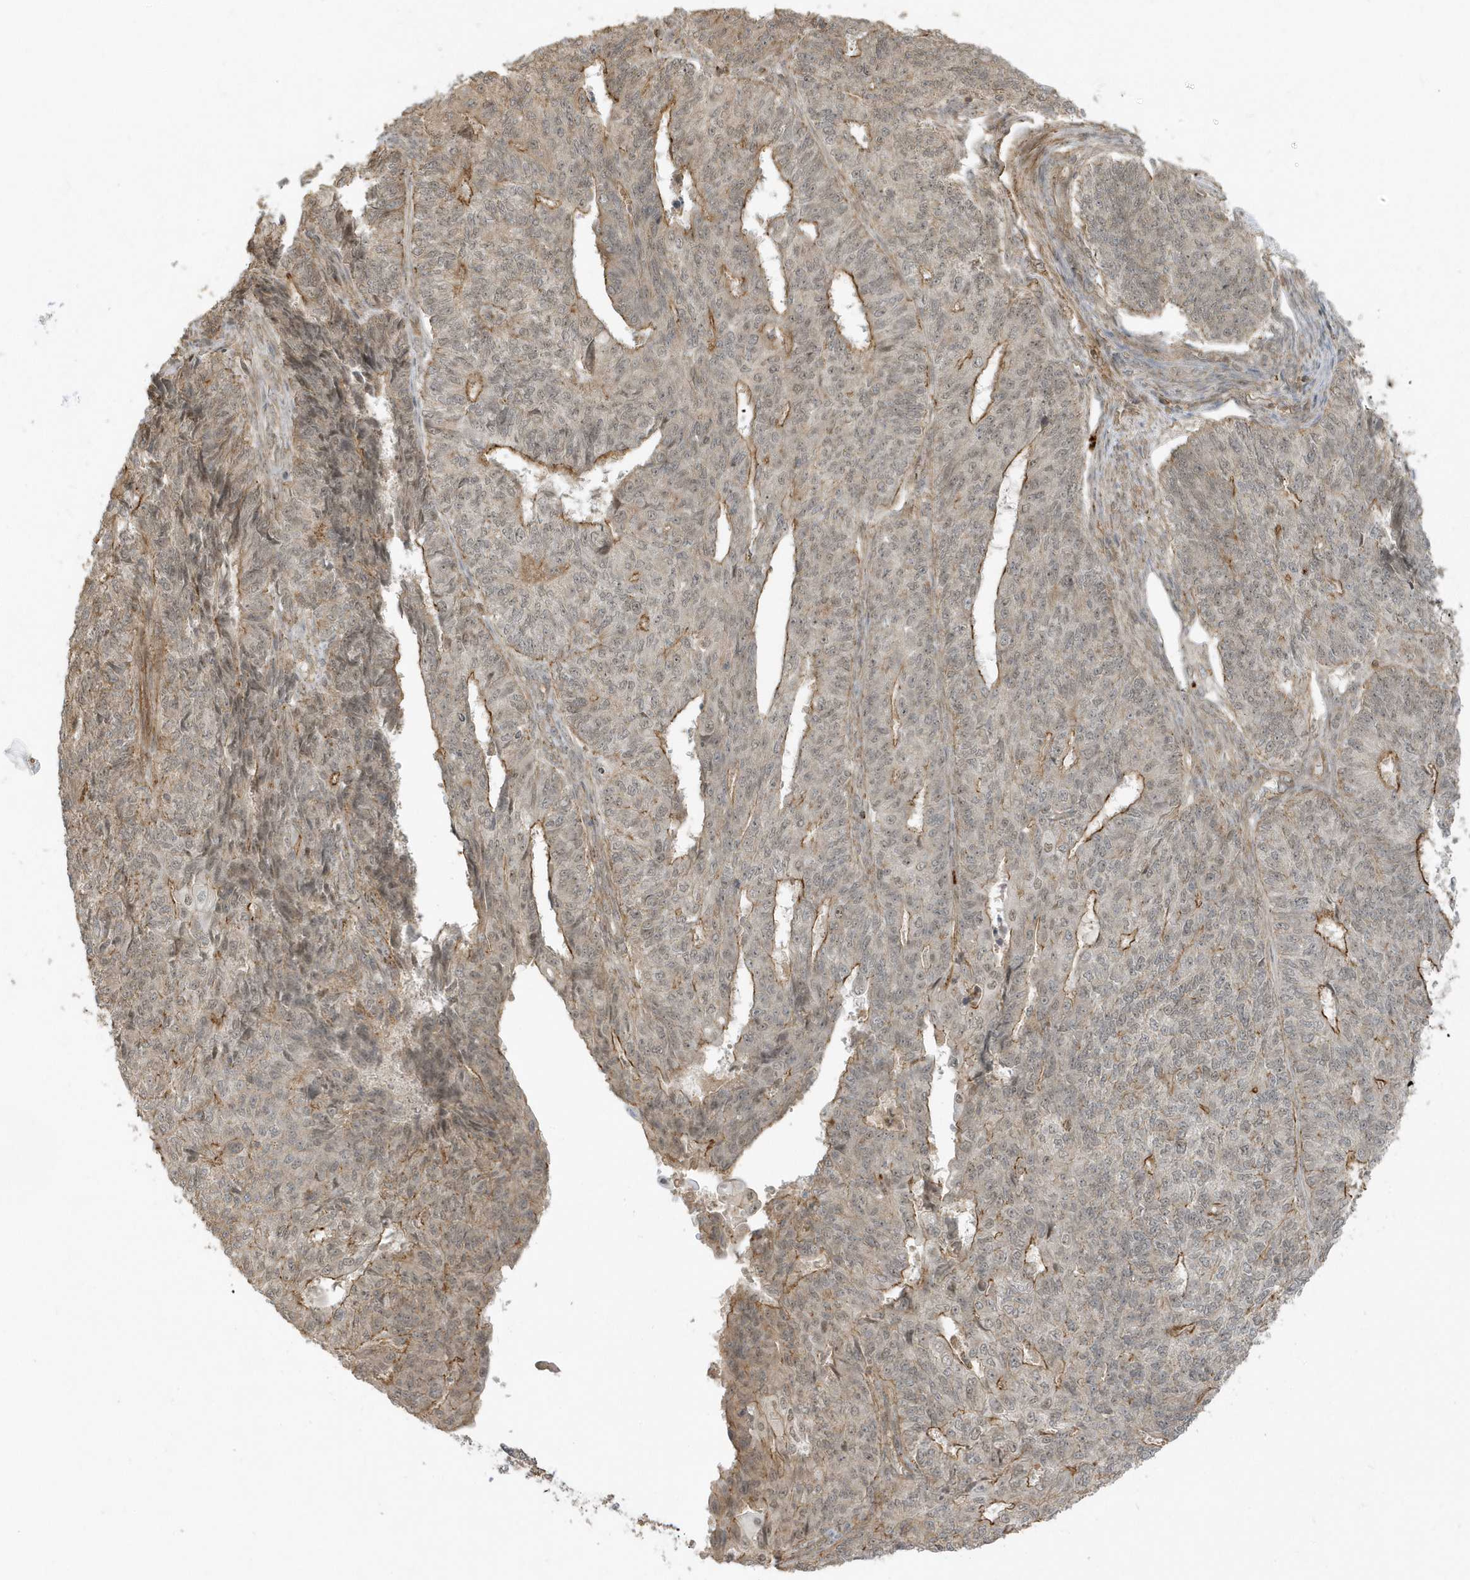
{"staining": {"intensity": "weak", "quantity": ">75%", "location": "cytoplasmic/membranous,nuclear"}, "tissue": "endometrial cancer", "cell_type": "Tumor cells", "image_type": "cancer", "snomed": [{"axis": "morphology", "description": "Adenocarcinoma, NOS"}, {"axis": "topography", "description": "Endometrium"}], "caption": "Immunohistochemistry histopathology image of neoplastic tissue: human endometrial cancer (adenocarcinoma) stained using immunohistochemistry reveals low levels of weak protein expression localized specifically in the cytoplasmic/membranous and nuclear of tumor cells, appearing as a cytoplasmic/membranous and nuclear brown color.", "gene": "ZBTB8A", "patient": {"sex": "female", "age": 32}}